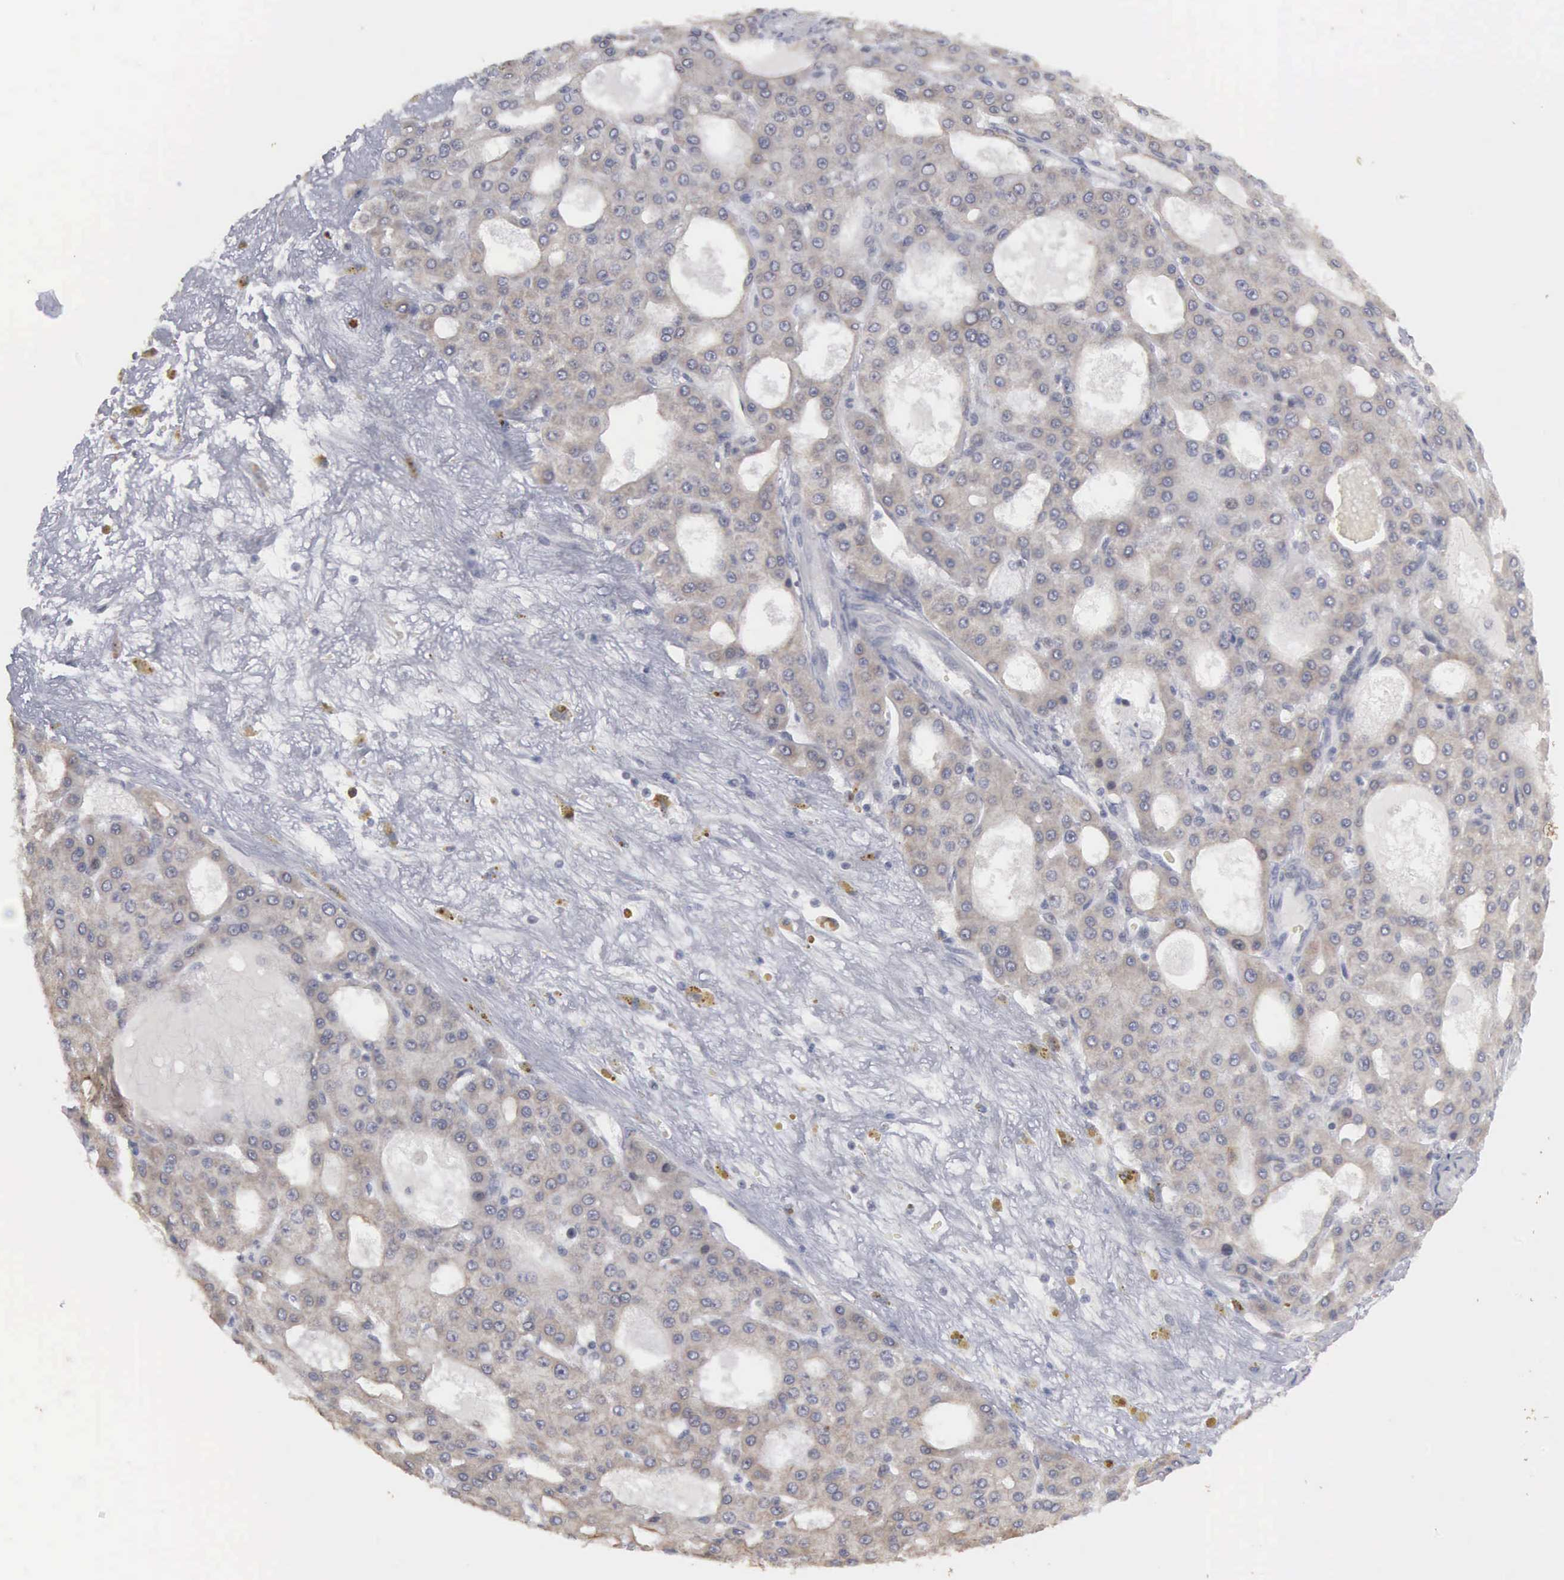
{"staining": {"intensity": "weak", "quantity": "25%-75%", "location": "cytoplasmic/membranous"}, "tissue": "liver cancer", "cell_type": "Tumor cells", "image_type": "cancer", "snomed": [{"axis": "morphology", "description": "Carcinoma, Hepatocellular, NOS"}, {"axis": "topography", "description": "Liver"}], "caption": "Hepatocellular carcinoma (liver) stained for a protein (brown) reveals weak cytoplasmic/membranous positive expression in about 25%-75% of tumor cells.", "gene": "WDR89", "patient": {"sex": "male", "age": 47}}